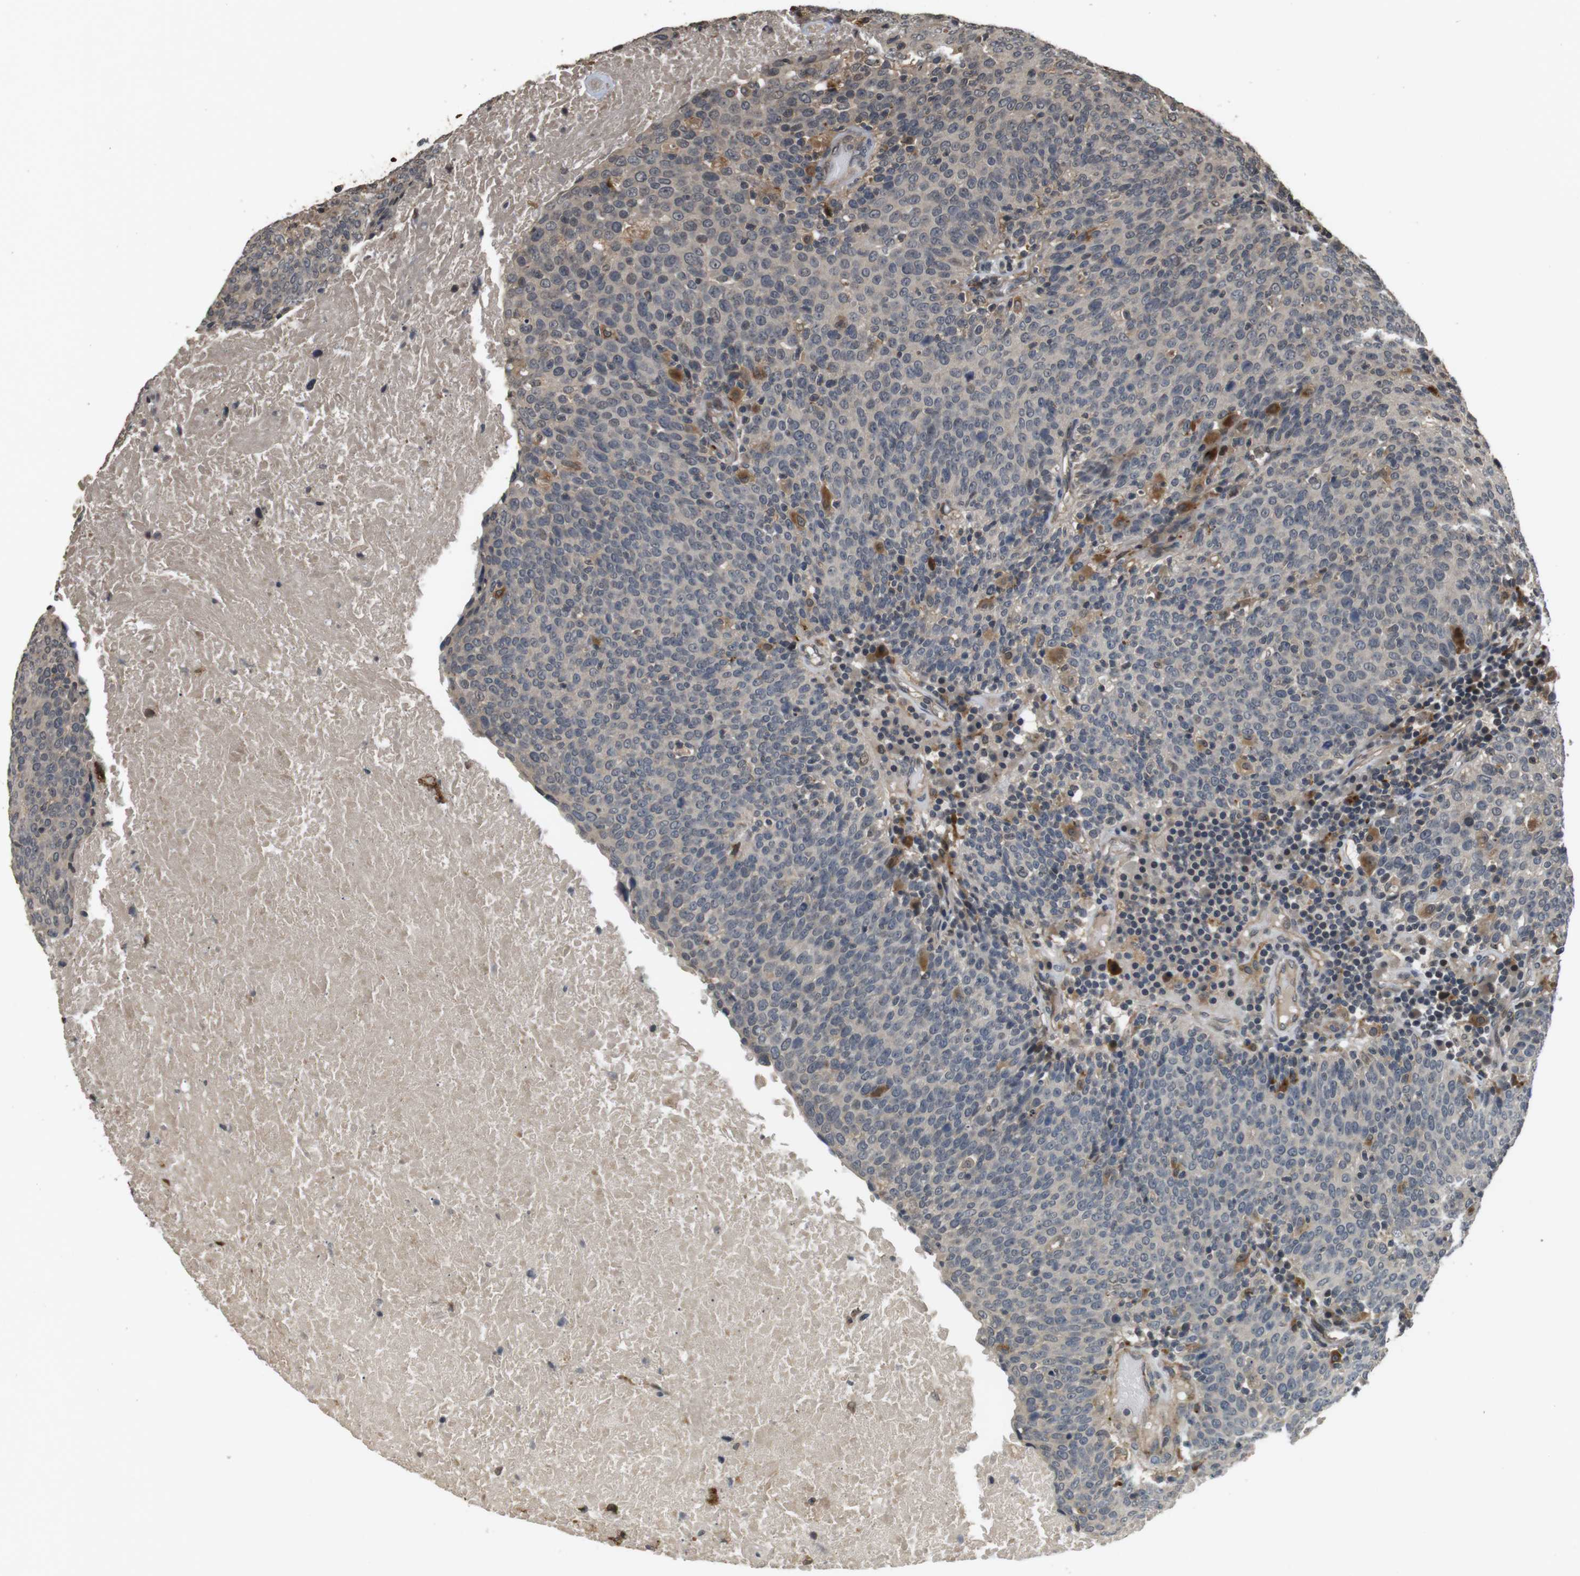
{"staining": {"intensity": "weak", "quantity": ">75%", "location": "cytoplasmic/membranous"}, "tissue": "head and neck cancer", "cell_type": "Tumor cells", "image_type": "cancer", "snomed": [{"axis": "morphology", "description": "Squamous cell carcinoma, NOS"}, {"axis": "morphology", "description": "Squamous cell carcinoma, metastatic, NOS"}, {"axis": "topography", "description": "Lymph node"}, {"axis": "topography", "description": "Head-Neck"}], "caption": "Head and neck cancer (metastatic squamous cell carcinoma) stained with a brown dye shows weak cytoplasmic/membranous positive positivity in about >75% of tumor cells.", "gene": "FZD10", "patient": {"sex": "male", "age": 62}}